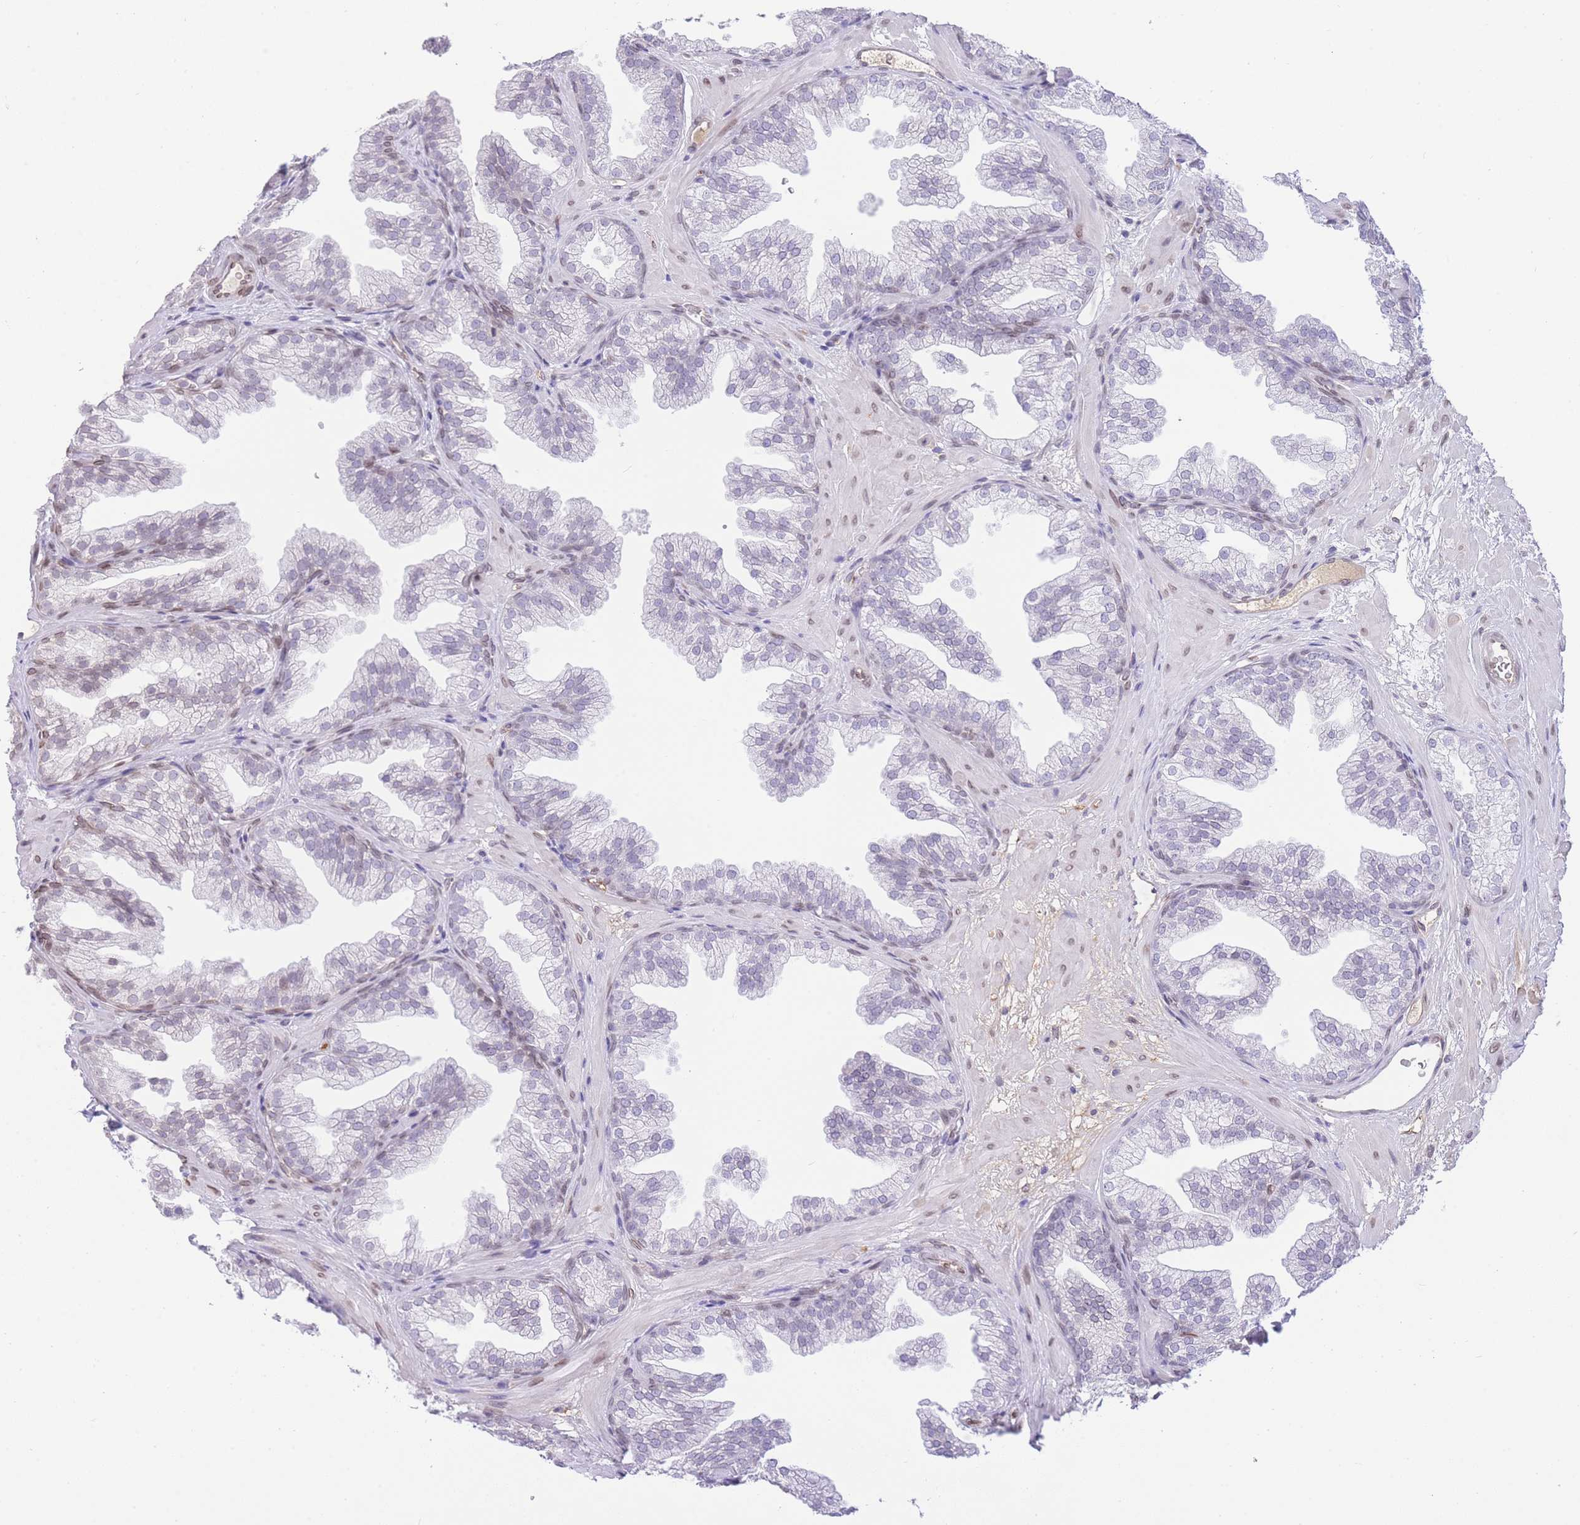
{"staining": {"intensity": "weak", "quantity": "25%-75%", "location": "nuclear"}, "tissue": "prostate", "cell_type": "Glandular cells", "image_type": "normal", "snomed": [{"axis": "morphology", "description": "Normal tissue, NOS"}, {"axis": "topography", "description": "Prostate"}], "caption": "Protein expression analysis of benign prostate shows weak nuclear staining in approximately 25%-75% of glandular cells.", "gene": "OR10AD1", "patient": {"sex": "male", "age": 37}}